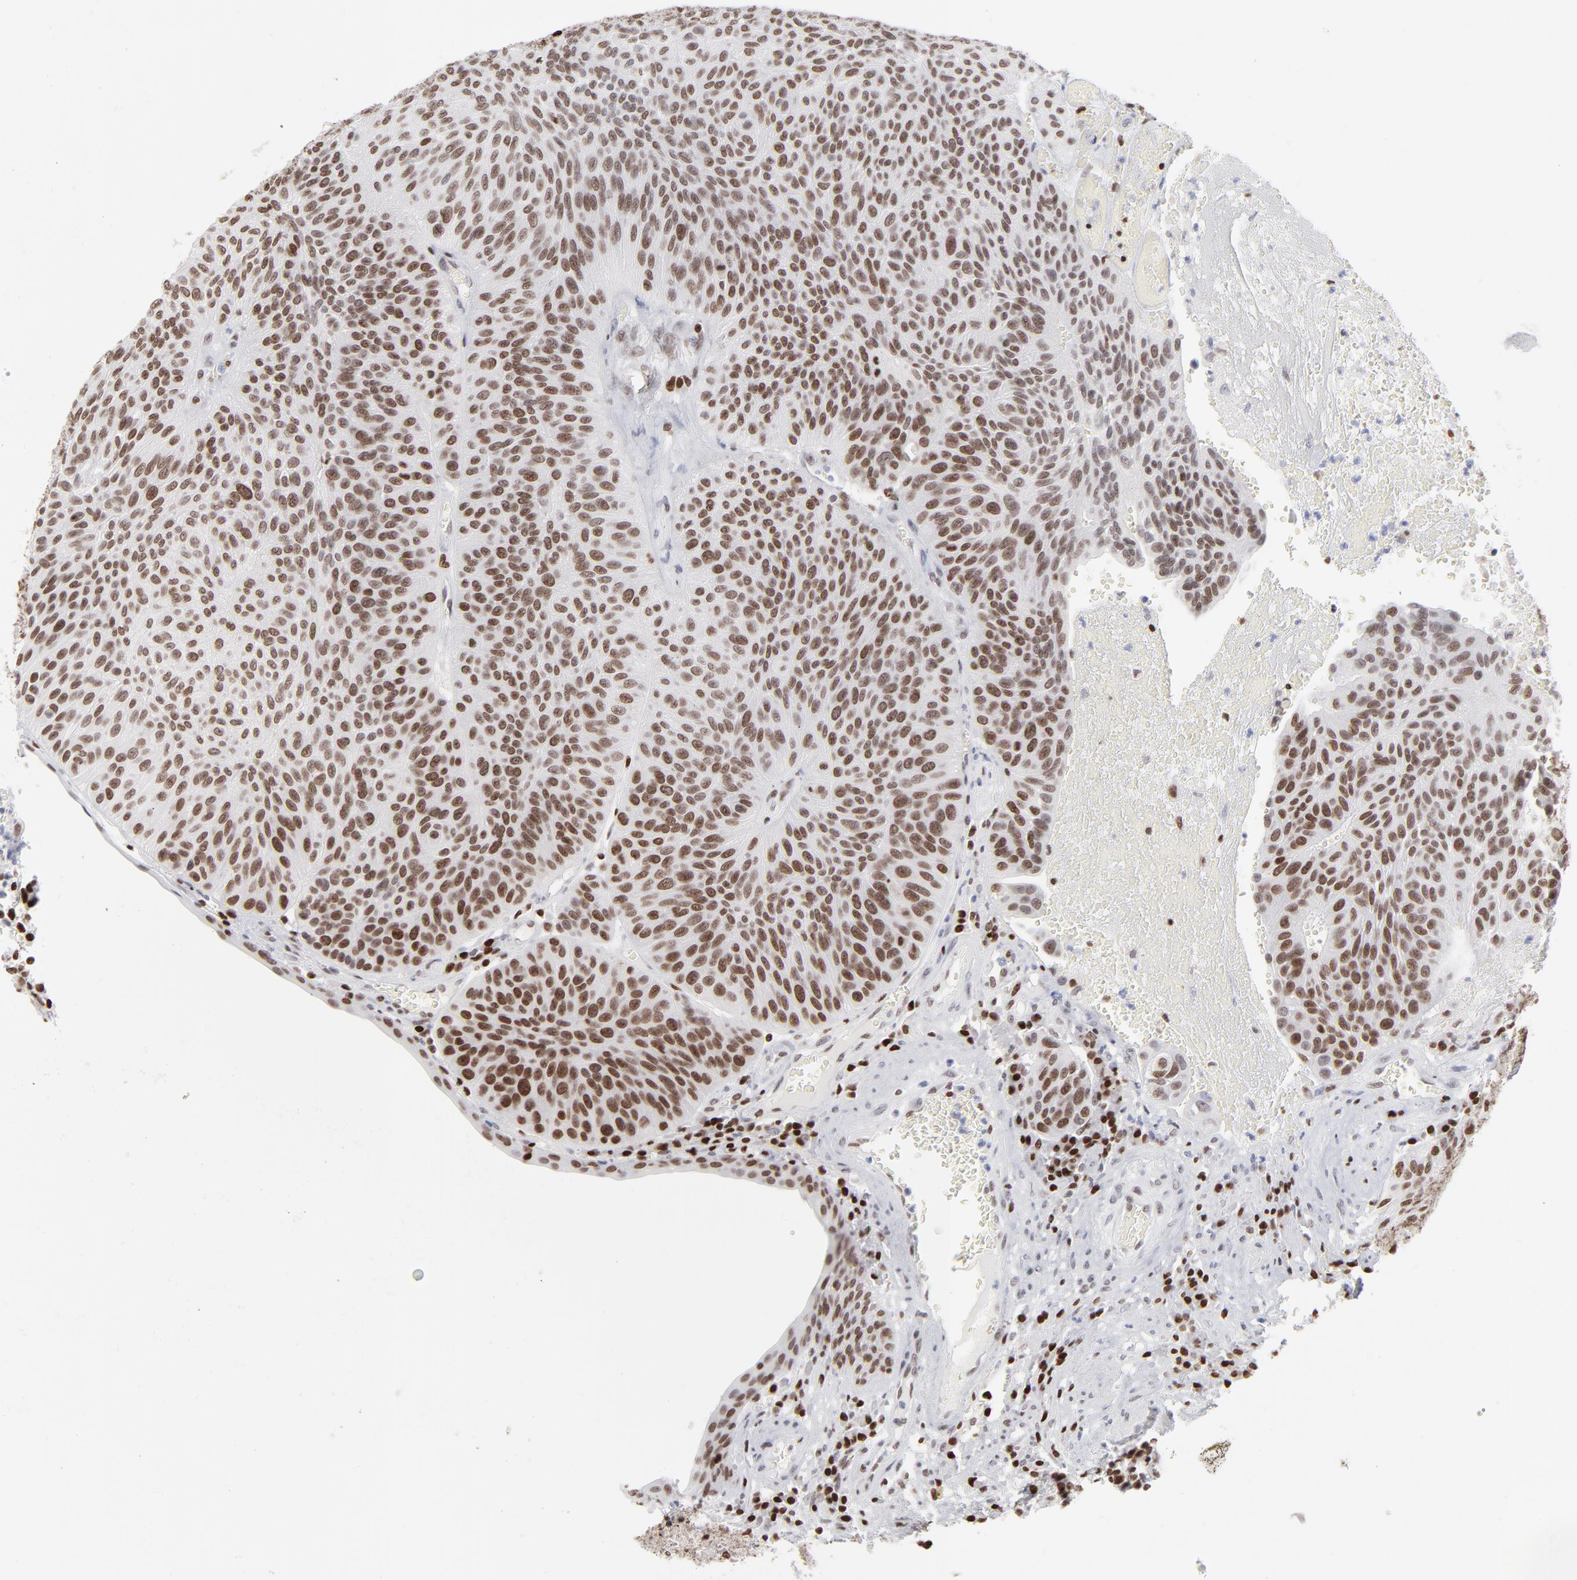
{"staining": {"intensity": "strong", "quantity": ">75%", "location": "nuclear"}, "tissue": "urothelial cancer", "cell_type": "Tumor cells", "image_type": "cancer", "snomed": [{"axis": "morphology", "description": "Urothelial carcinoma, High grade"}, {"axis": "topography", "description": "Urinary bladder"}], "caption": "Urothelial cancer stained with a protein marker reveals strong staining in tumor cells.", "gene": "PARP1", "patient": {"sex": "male", "age": 66}}